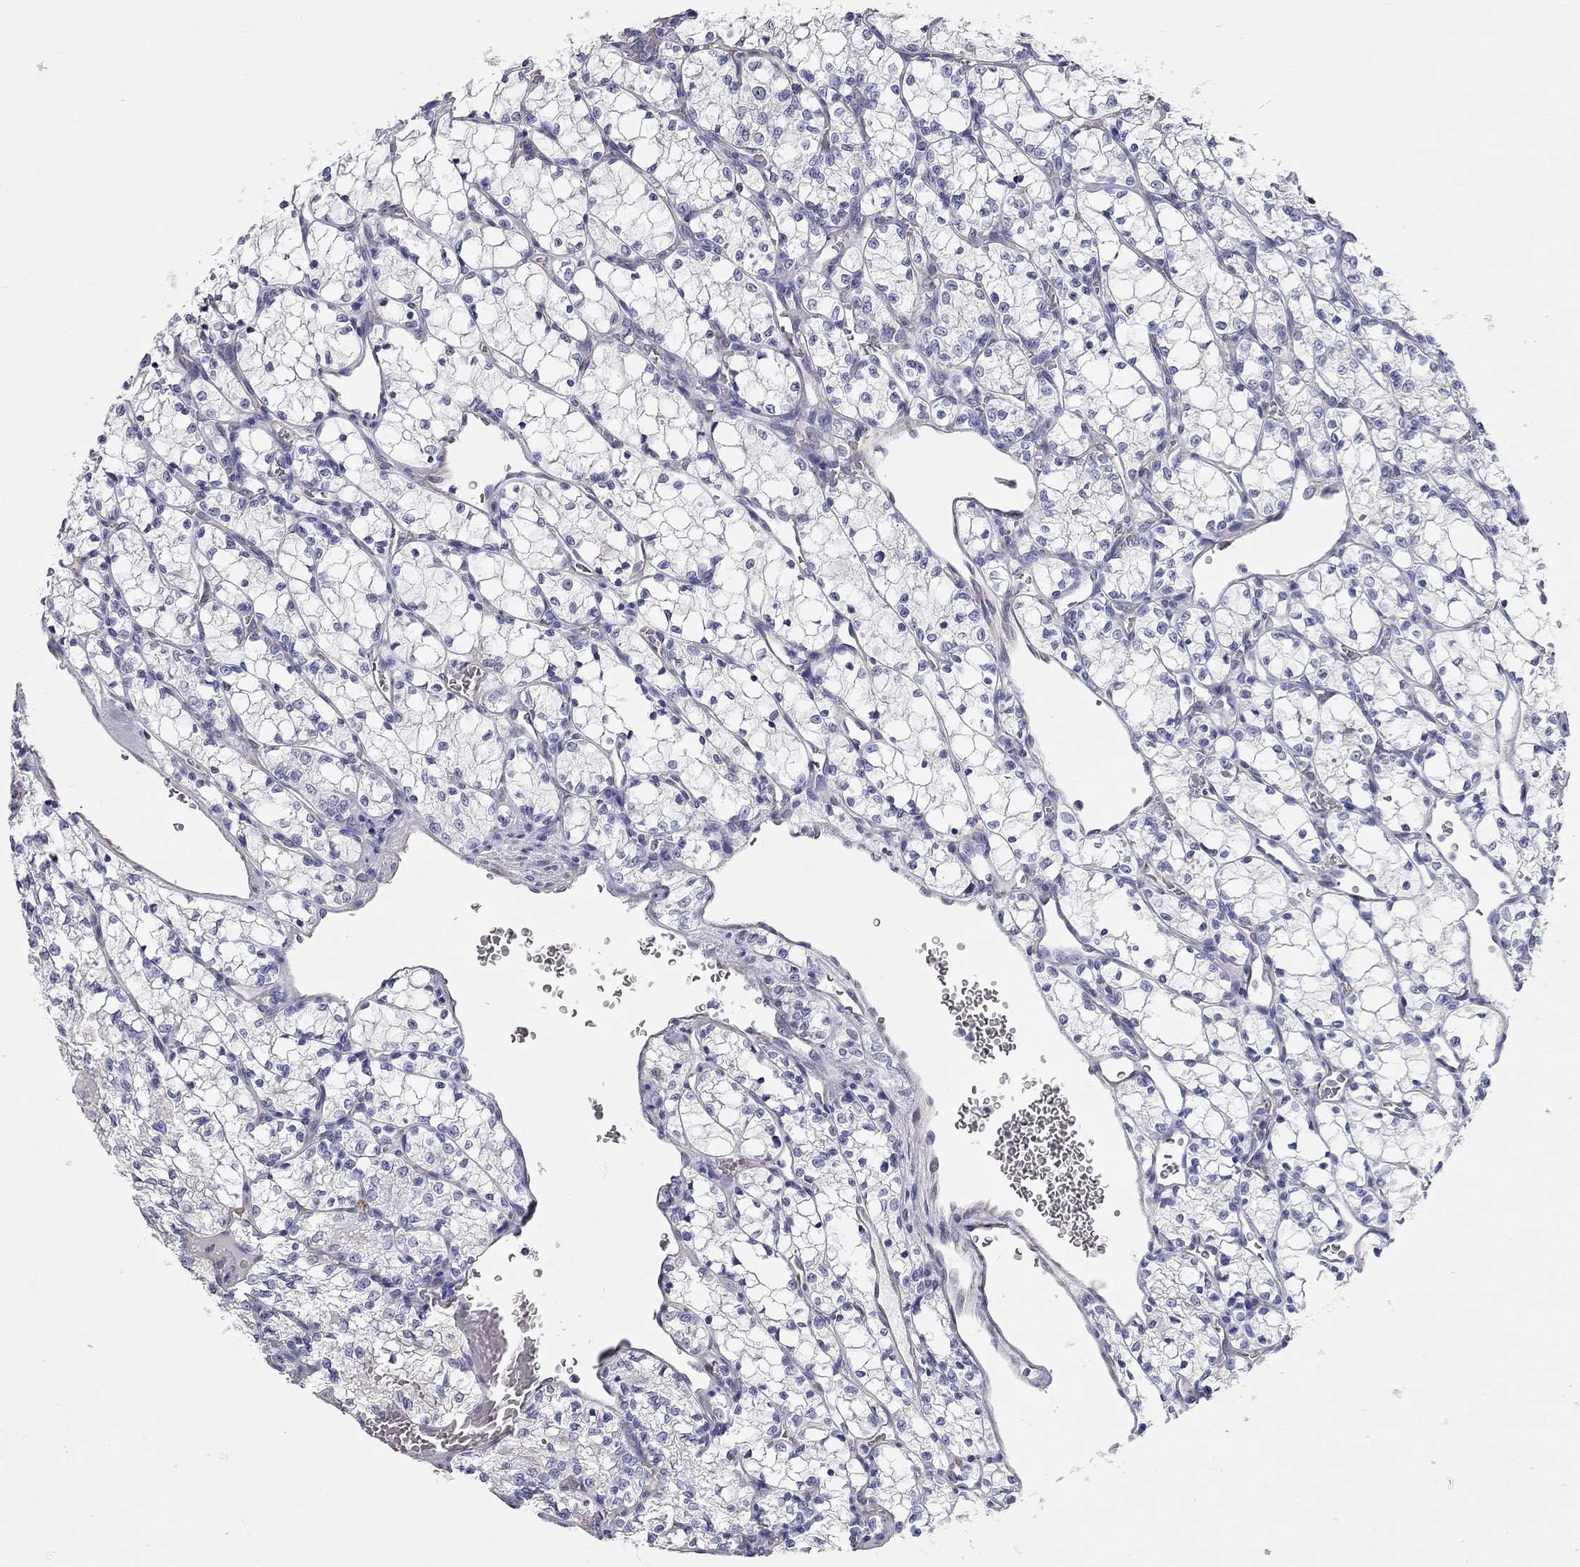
{"staining": {"intensity": "negative", "quantity": "none", "location": "none"}, "tissue": "renal cancer", "cell_type": "Tumor cells", "image_type": "cancer", "snomed": [{"axis": "morphology", "description": "Adenocarcinoma, NOS"}, {"axis": "topography", "description": "Kidney"}], "caption": "Tumor cells are negative for brown protein staining in renal adenocarcinoma. (DAB (3,3'-diaminobenzidine) immunohistochemistry, high magnification).", "gene": "XAGE2", "patient": {"sex": "female", "age": 69}}